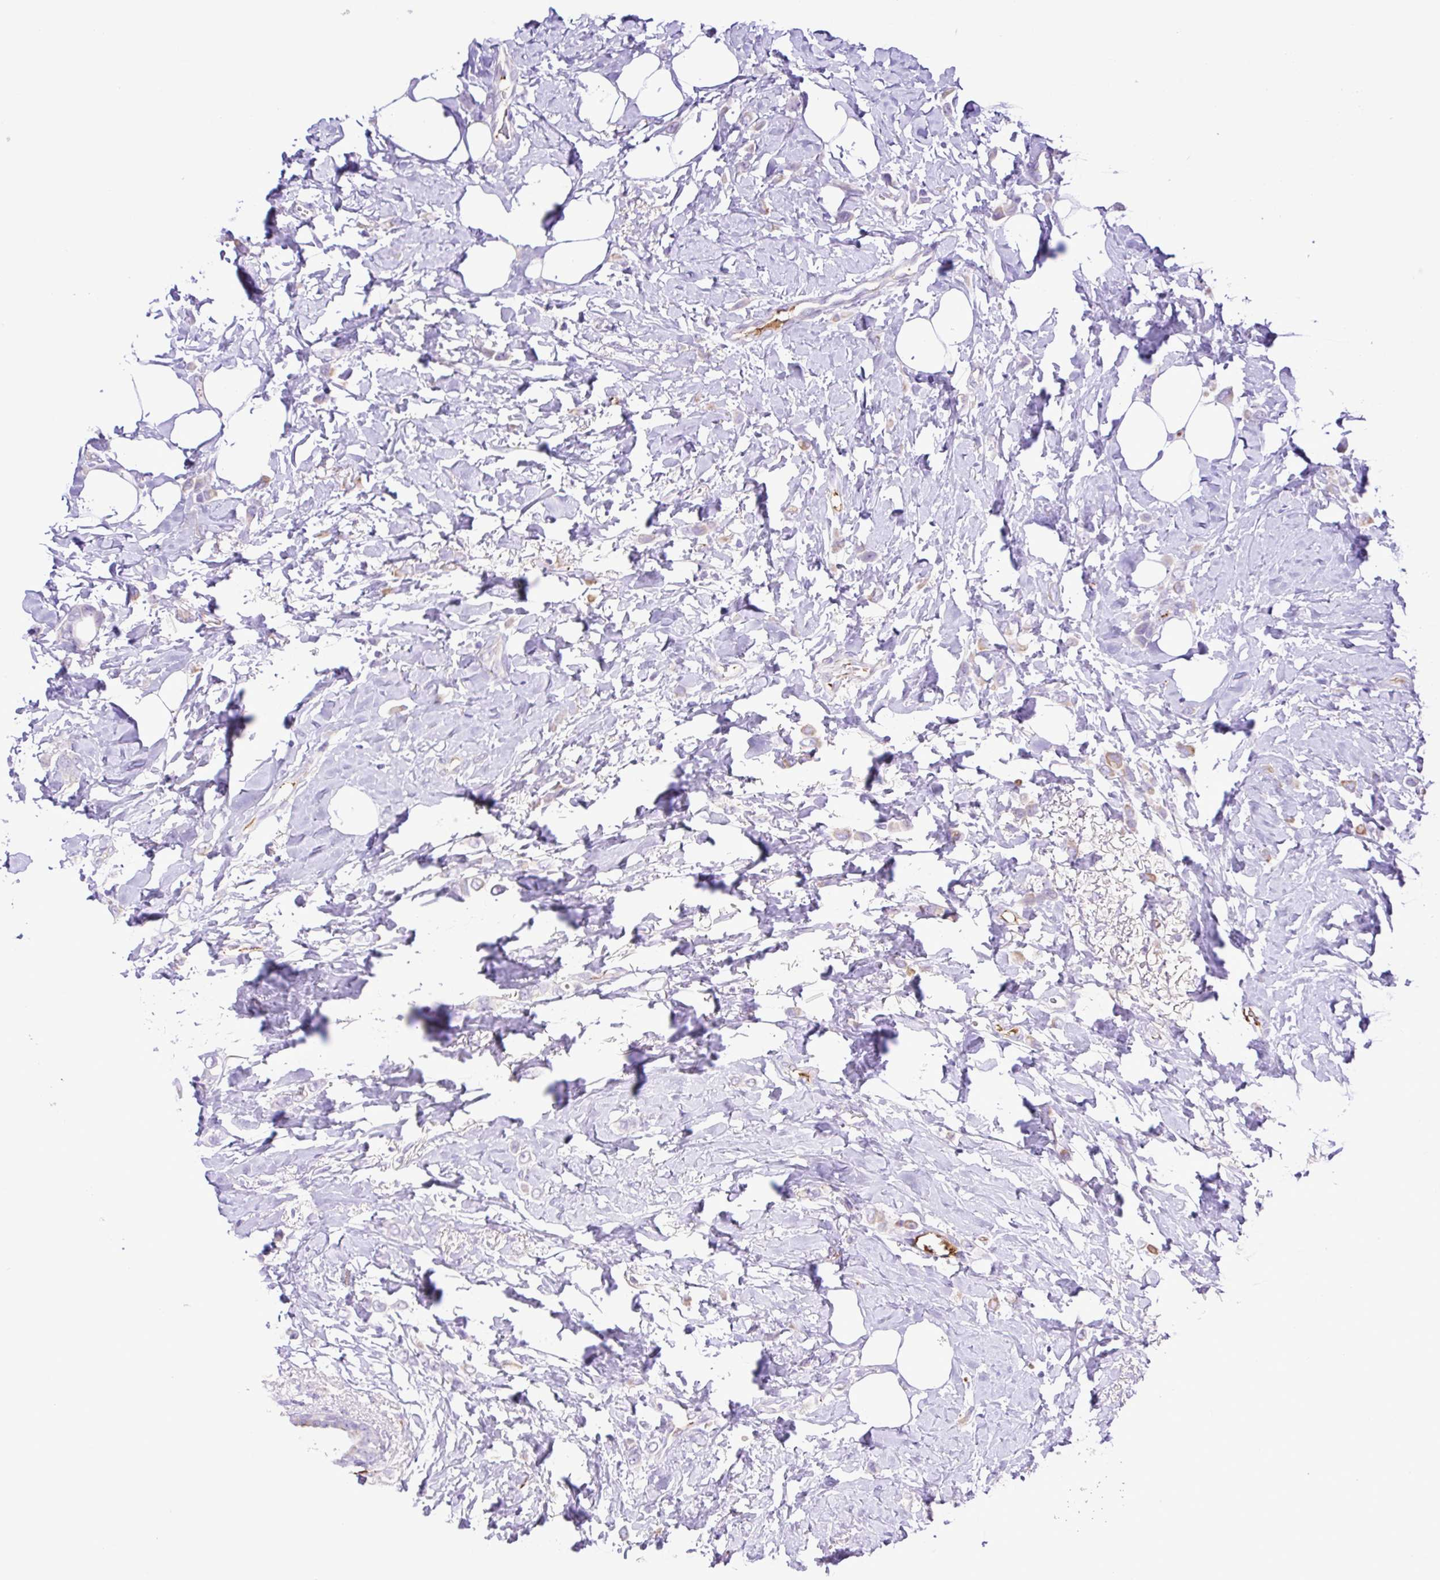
{"staining": {"intensity": "negative", "quantity": "none", "location": "none"}, "tissue": "breast cancer", "cell_type": "Tumor cells", "image_type": "cancer", "snomed": [{"axis": "morphology", "description": "Lobular carcinoma"}, {"axis": "topography", "description": "Breast"}], "caption": "Immunohistochemistry of breast cancer reveals no positivity in tumor cells.", "gene": "GABBR2", "patient": {"sex": "female", "age": 66}}